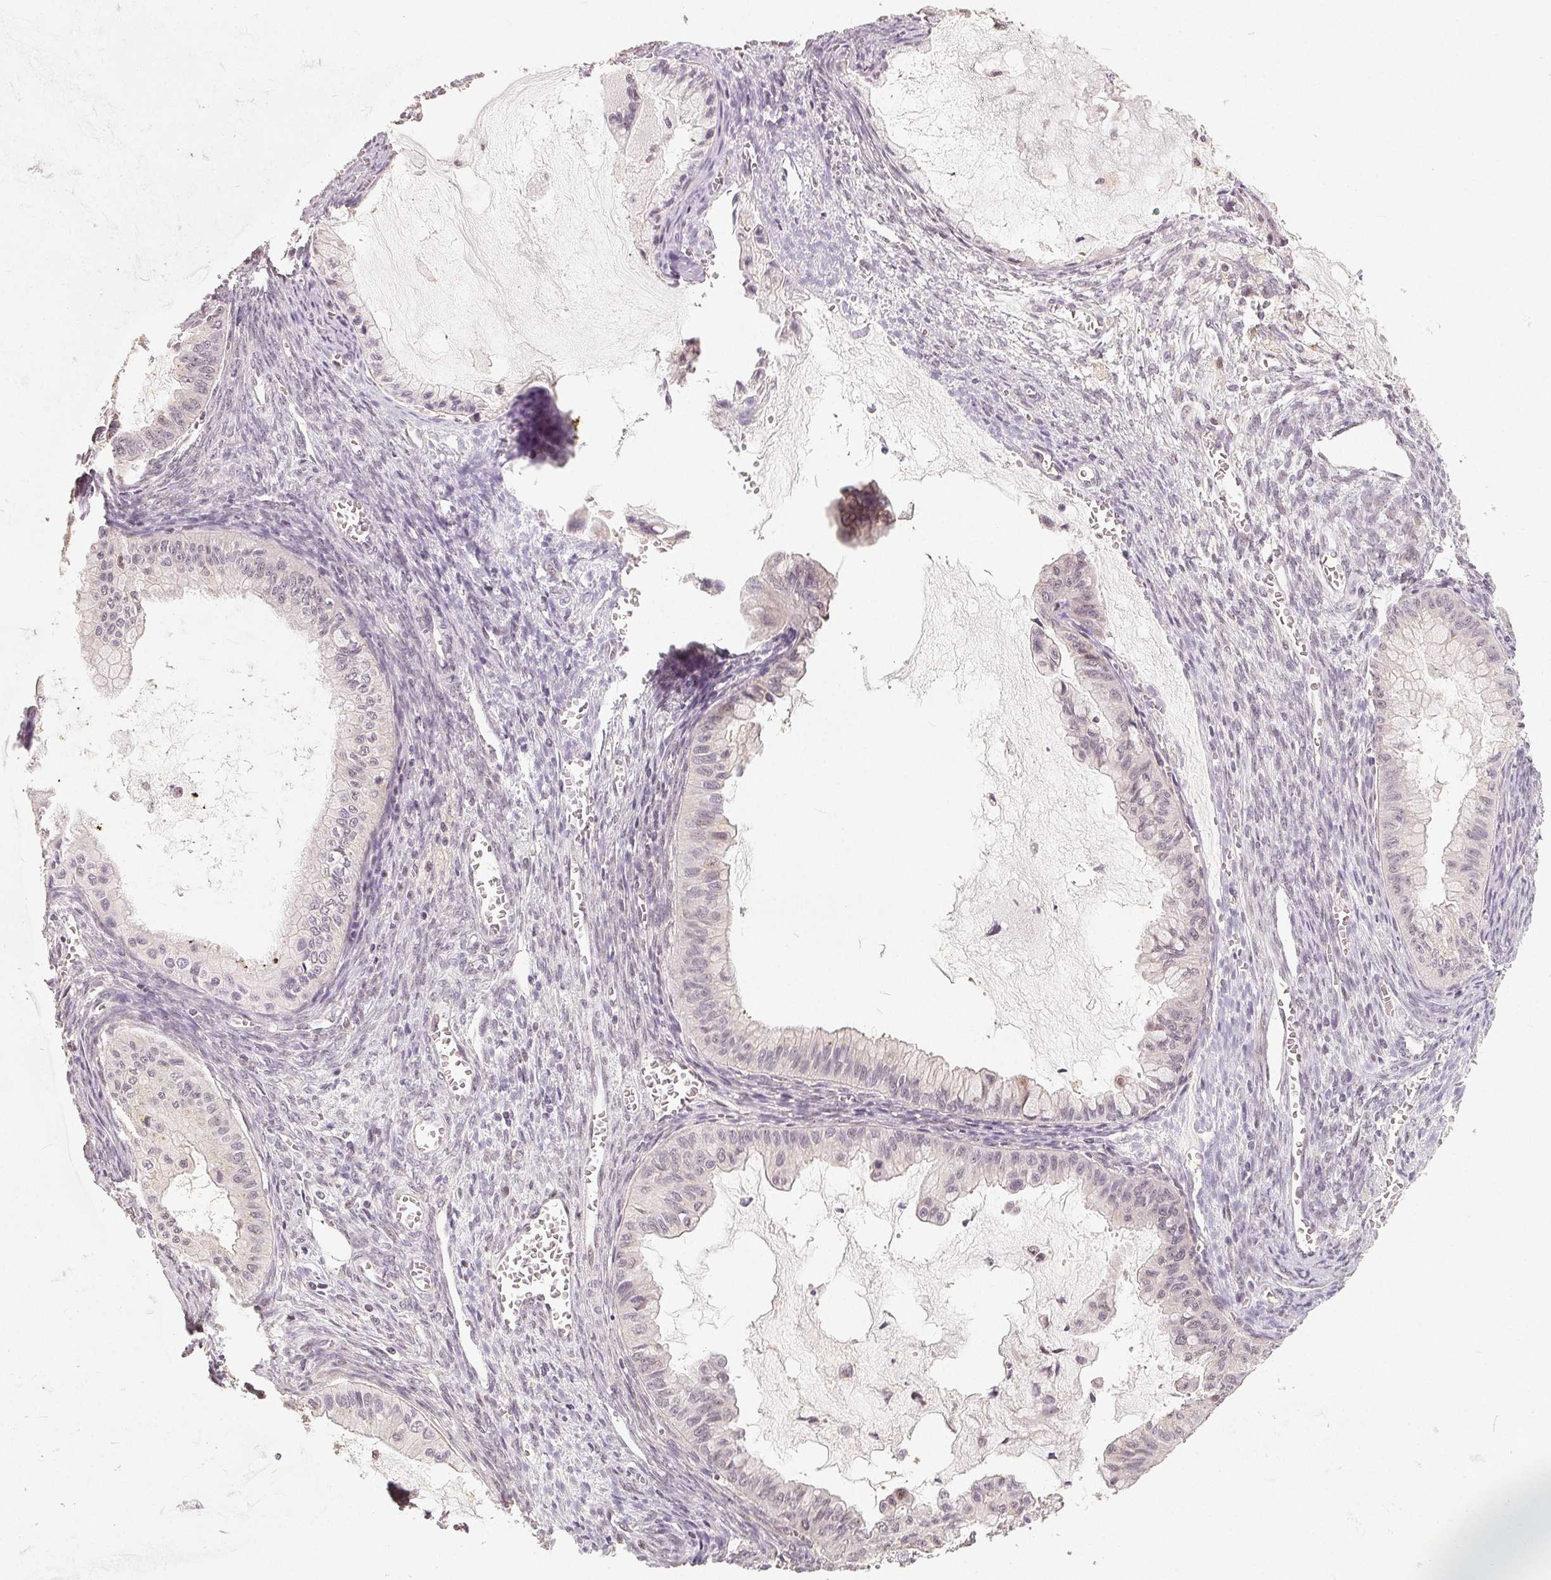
{"staining": {"intensity": "negative", "quantity": "none", "location": "none"}, "tissue": "ovarian cancer", "cell_type": "Tumor cells", "image_type": "cancer", "snomed": [{"axis": "morphology", "description": "Cystadenocarcinoma, mucinous, NOS"}, {"axis": "topography", "description": "Ovary"}], "caption": "An IHC micrograph of ovarian mucinous cystadenocarcinoma is shown. There is no staining in tumor cells of ovarian mucinous cystadenocarcinoma.", "gene": "CCDC138", "patient": {"sex": "female", "age": 72}}